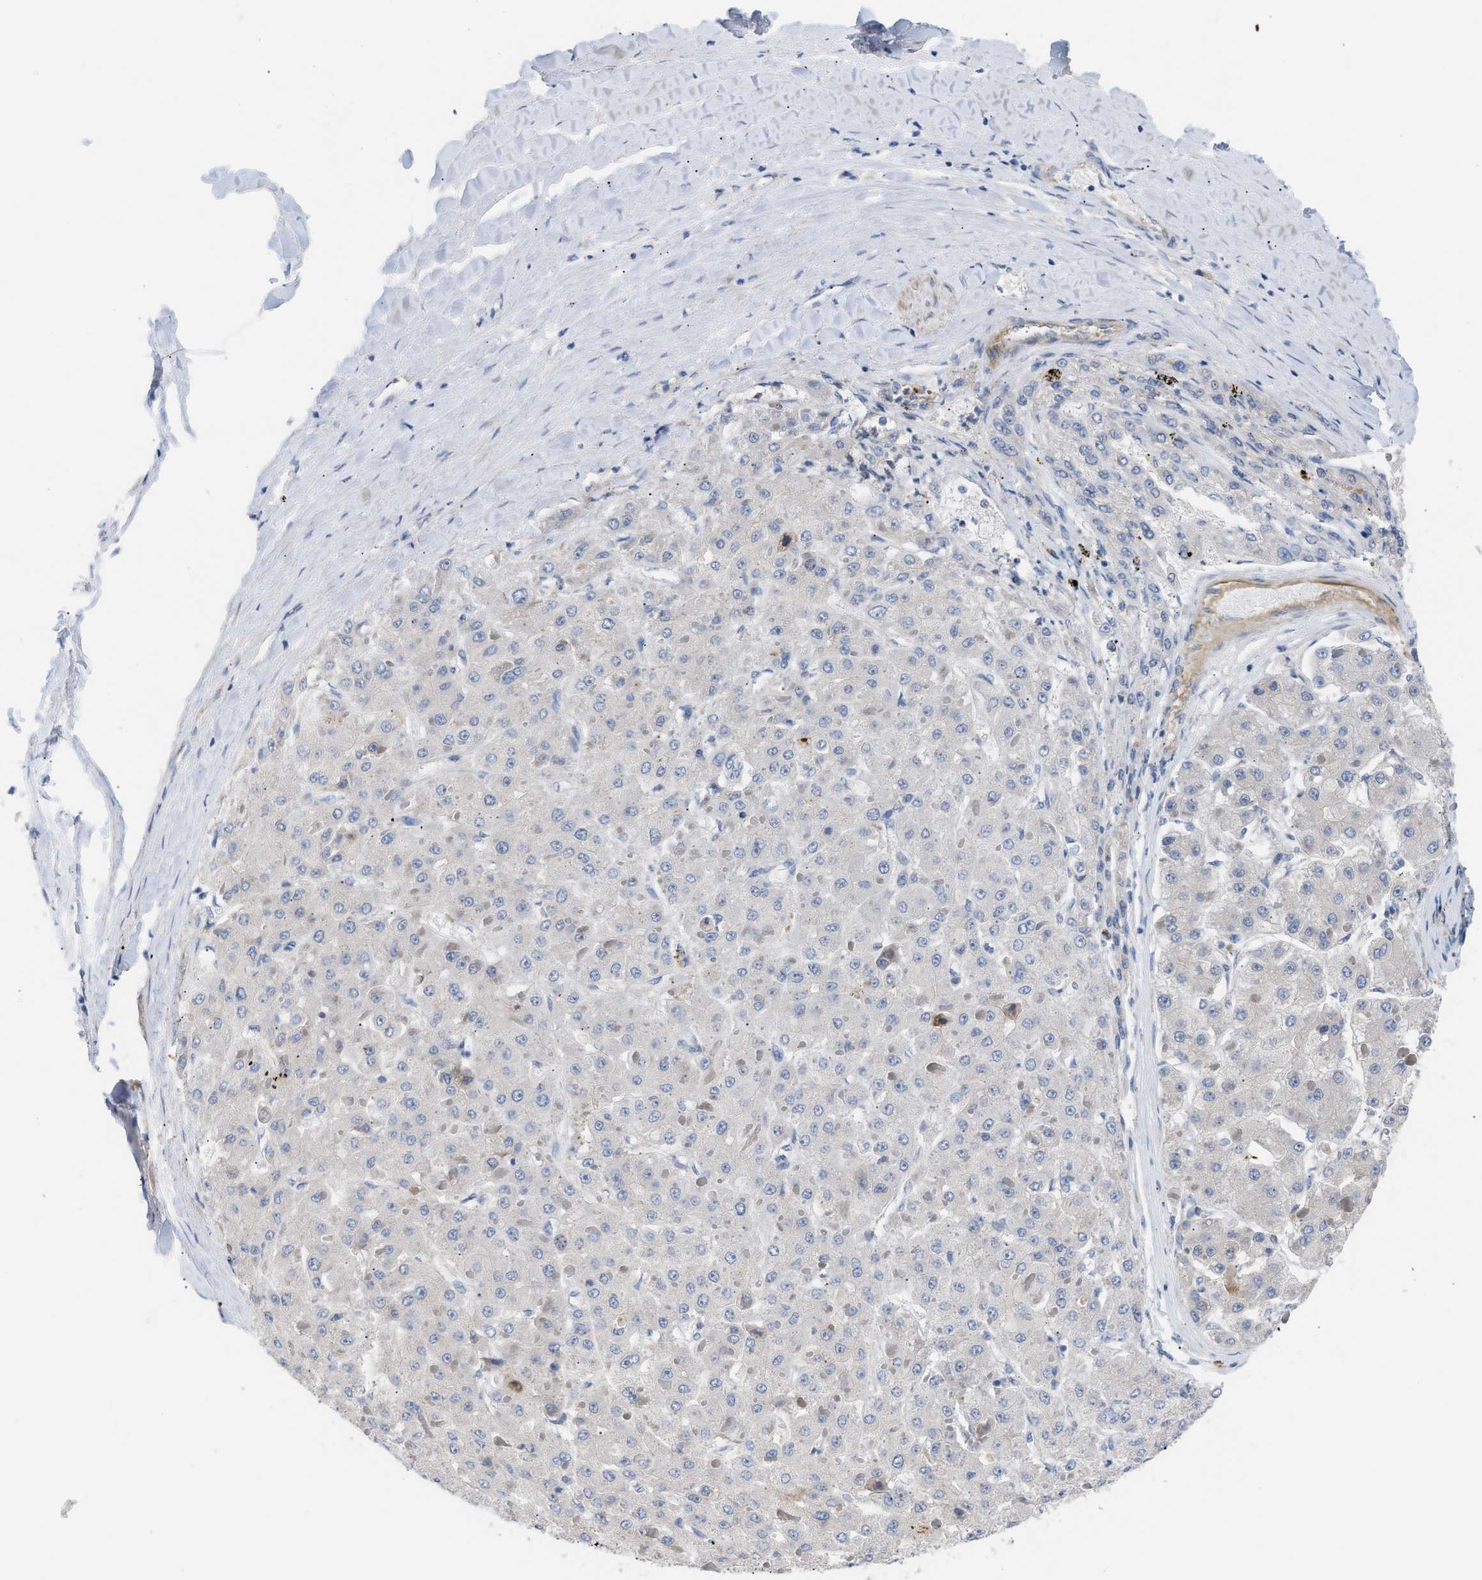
{"staining": {"intensity": "negative", "quantity": "none", "location": "none"}, "tissue": "liver cancer", "cell_type": "Tumor cells", "image_type": "cancer", "snomed": [{"axis": "morphology", "description": "Carcinoma, Hepatocellular, NOS"}, {"axis": "topography", "description": "Liver"}], "caption": "Immunohistochemical staining of liver cancer (hepatocellular carcinoma) displays no significant positivity in tumor cells.", "gene": "TFPI", "patient": {"sex": "female", "age": 73}}